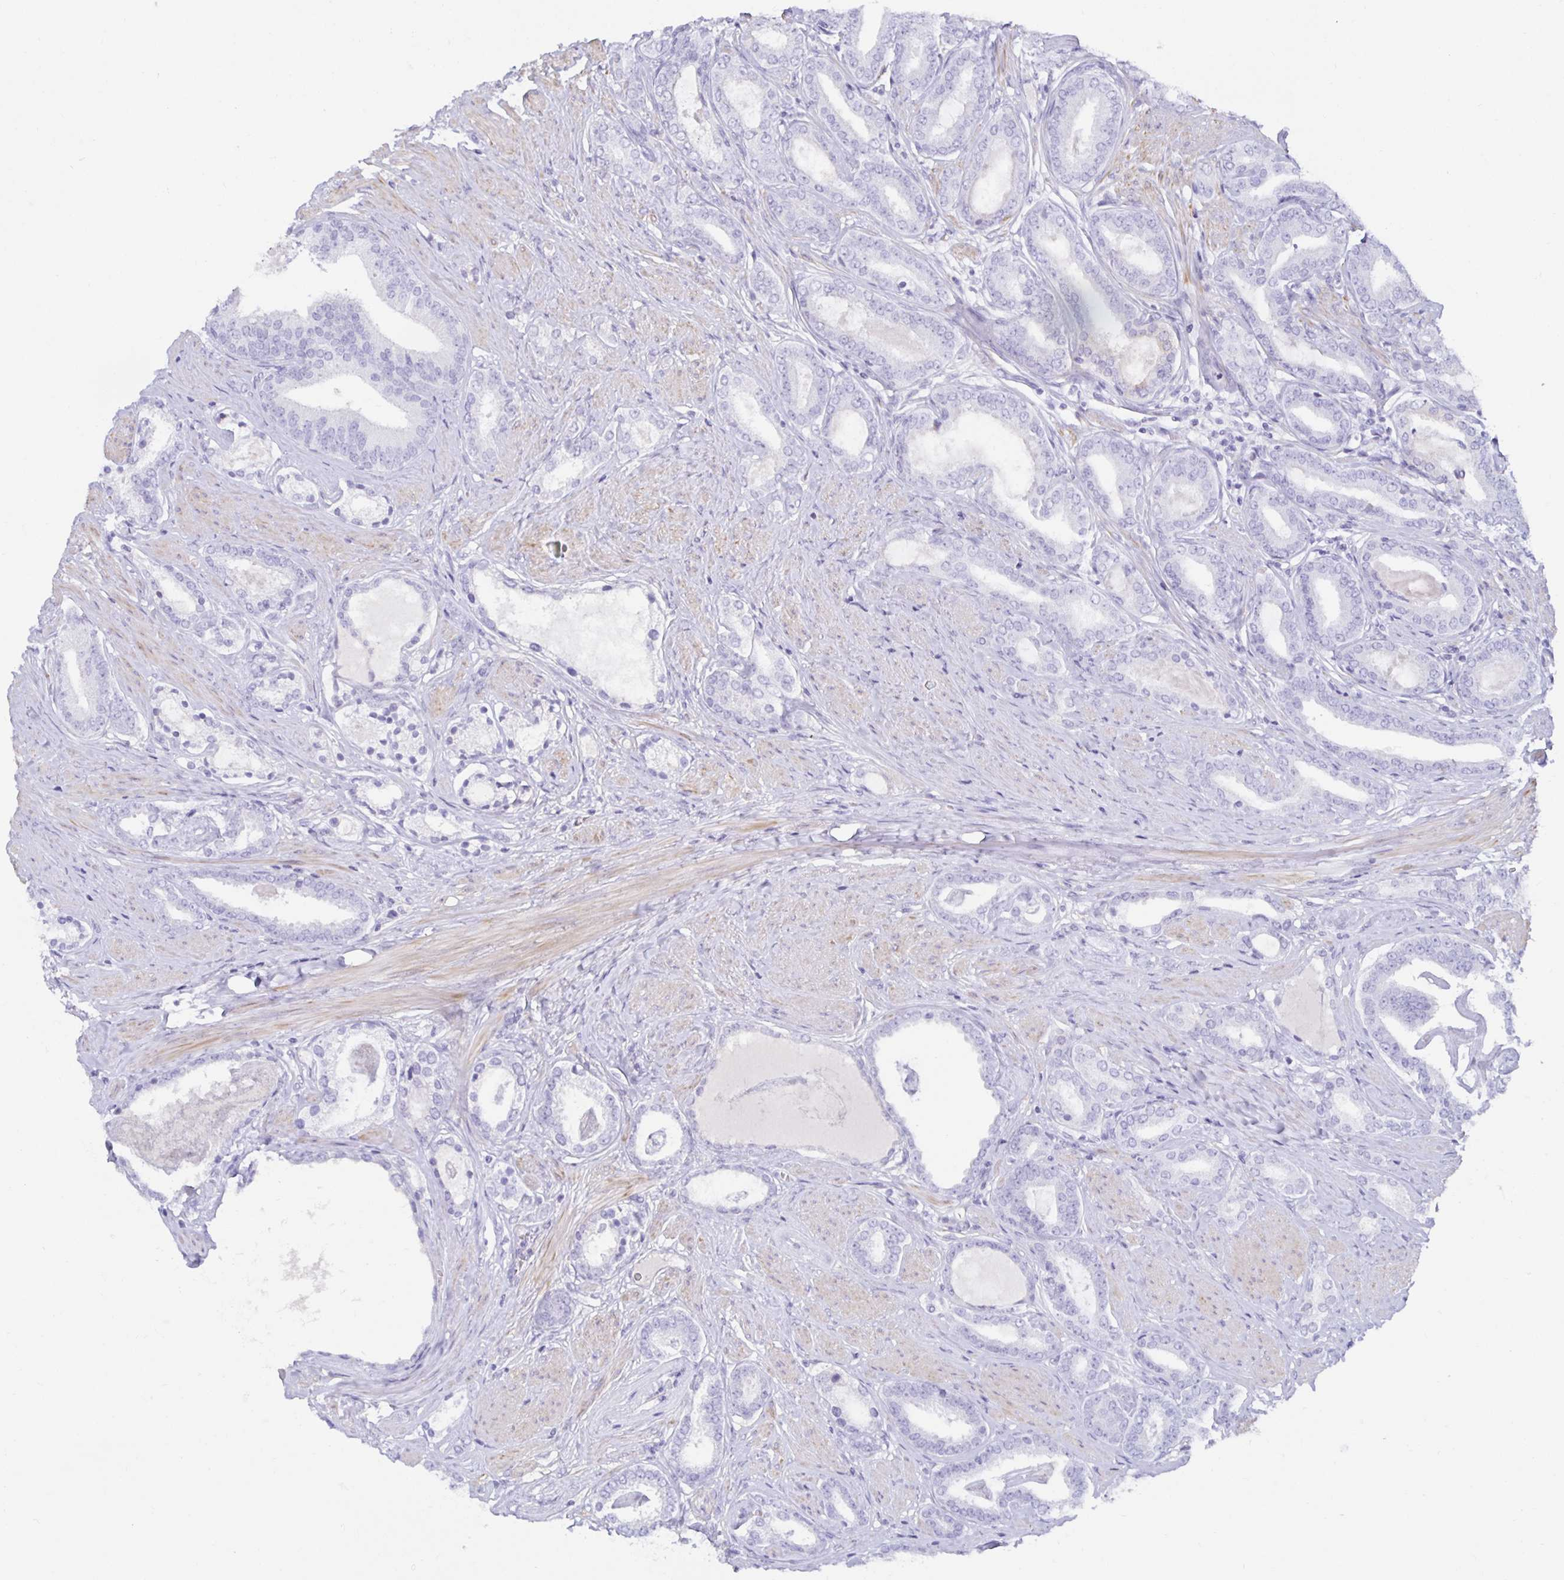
{"staining": {"intensity": "negative", "quantity": "none", "location": "none"}, "tissue": "prostate cancer", "cell_type": "Tumor cells", "image_type": "cancer", "snomed": [{"axis": "morphology", "description": "Adenocarcinoma, High grade"}, {"axis": "topography", "description": "Prostate"}], "caption": "Tumor cells are negative for protein expression in human prostate high-grade adenocarcinoma. (Immunohistochemistry, brightfield microscopy, high magnification).", "gene": "SPAG4", "patient": {"sex": "male", "age": 63}}